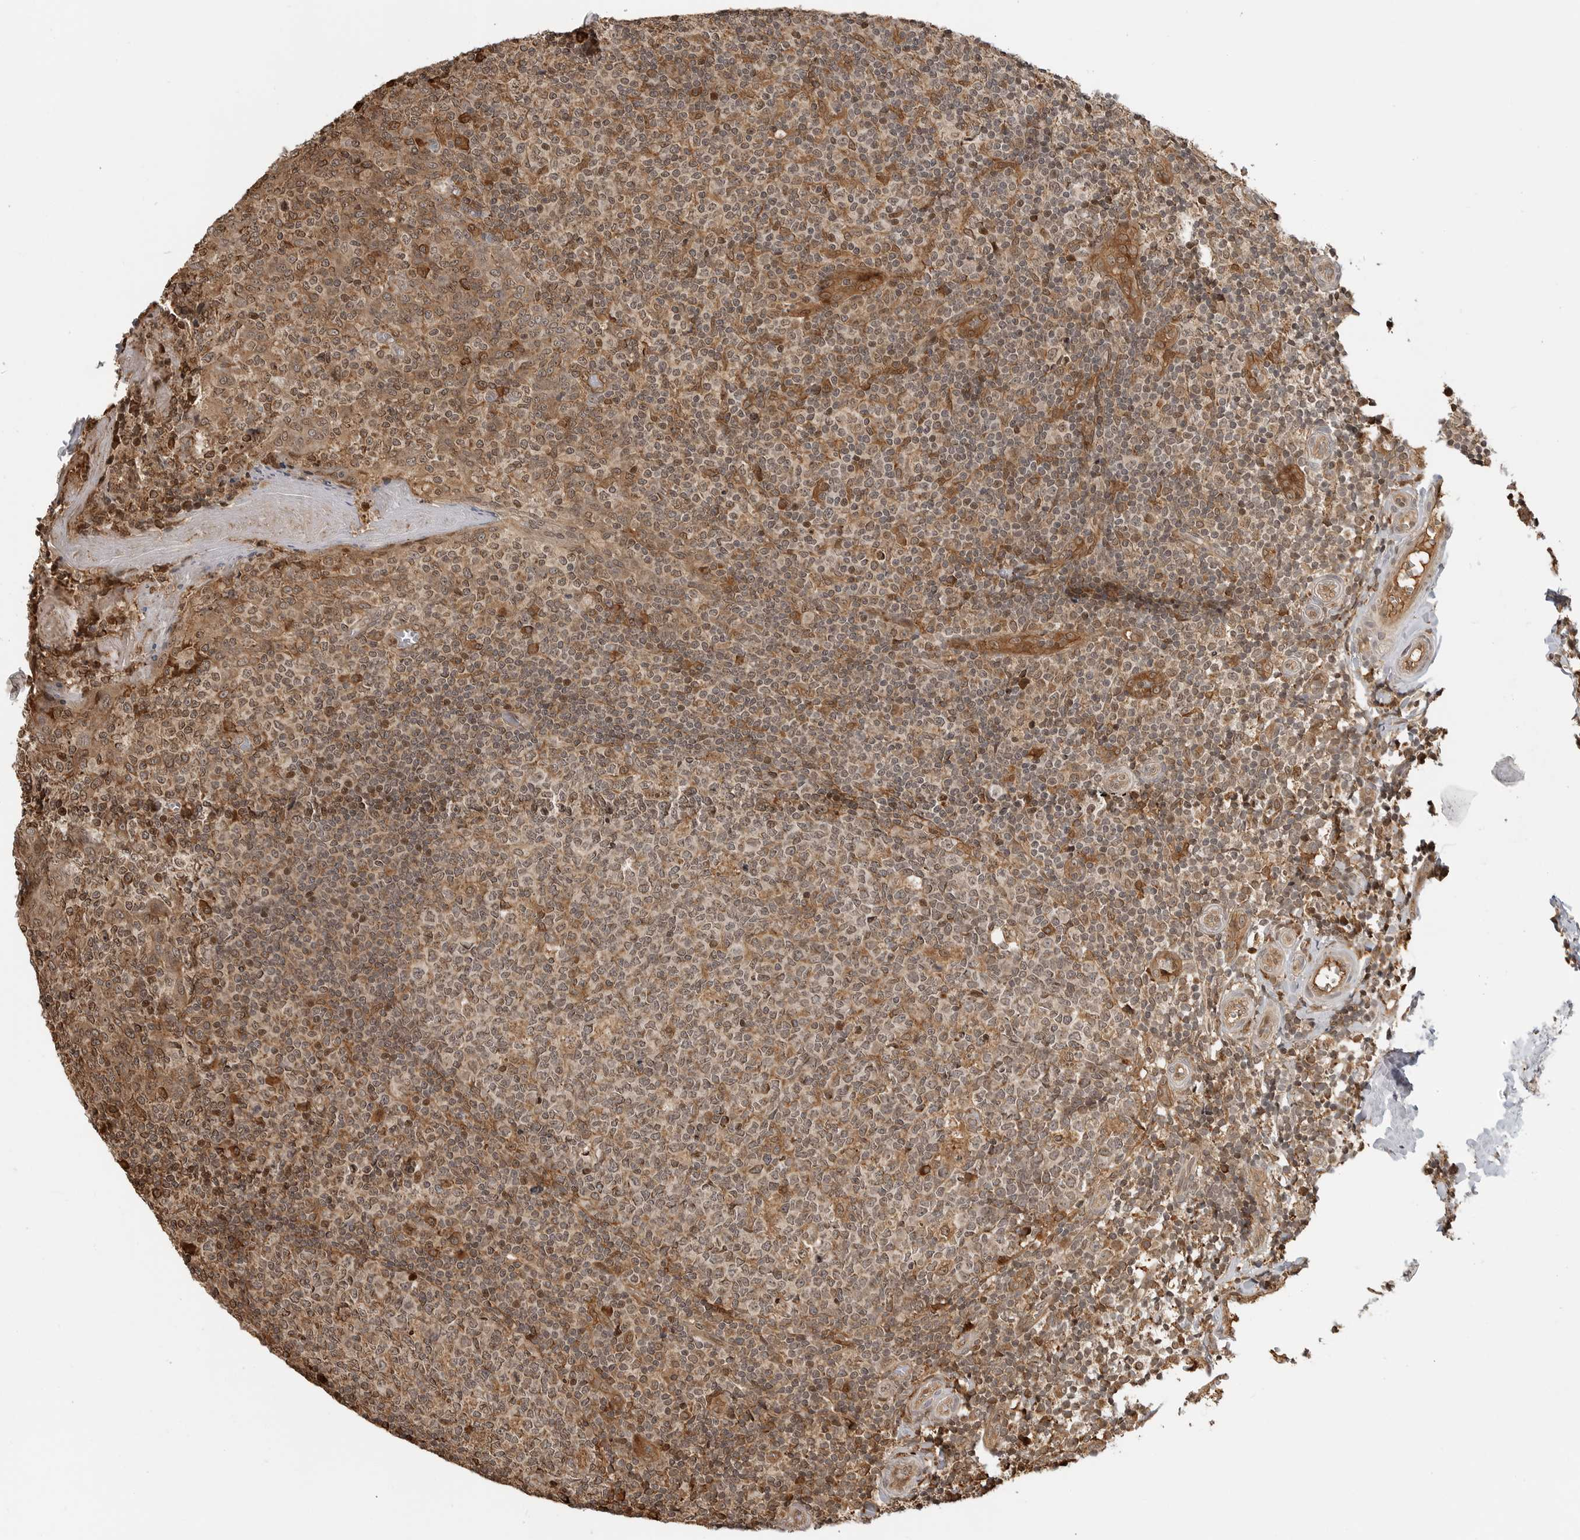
{"staining": {"intensity": "moderate", "quantity": ">75%", "location": "cytoplasmic/membranous,nuclear"}, "tissue": "tonsil", "cell_type": "Germinal center cells", "image_type": "normal", "snomed": [{"axis": "morphology", "description": "Normal tissue, NOS"}, {"axis": "topography", "description": "Tonsil"}], "caption": "Immunohistochemical staining of unremarkable human tonsil displays >75% levels of moderate cytoplasmic/membranous,nuclear protein staining in about >75% of germinal center cells.", "gene": "BMP2K", "patient": {"sex": "female", "age": 19}}